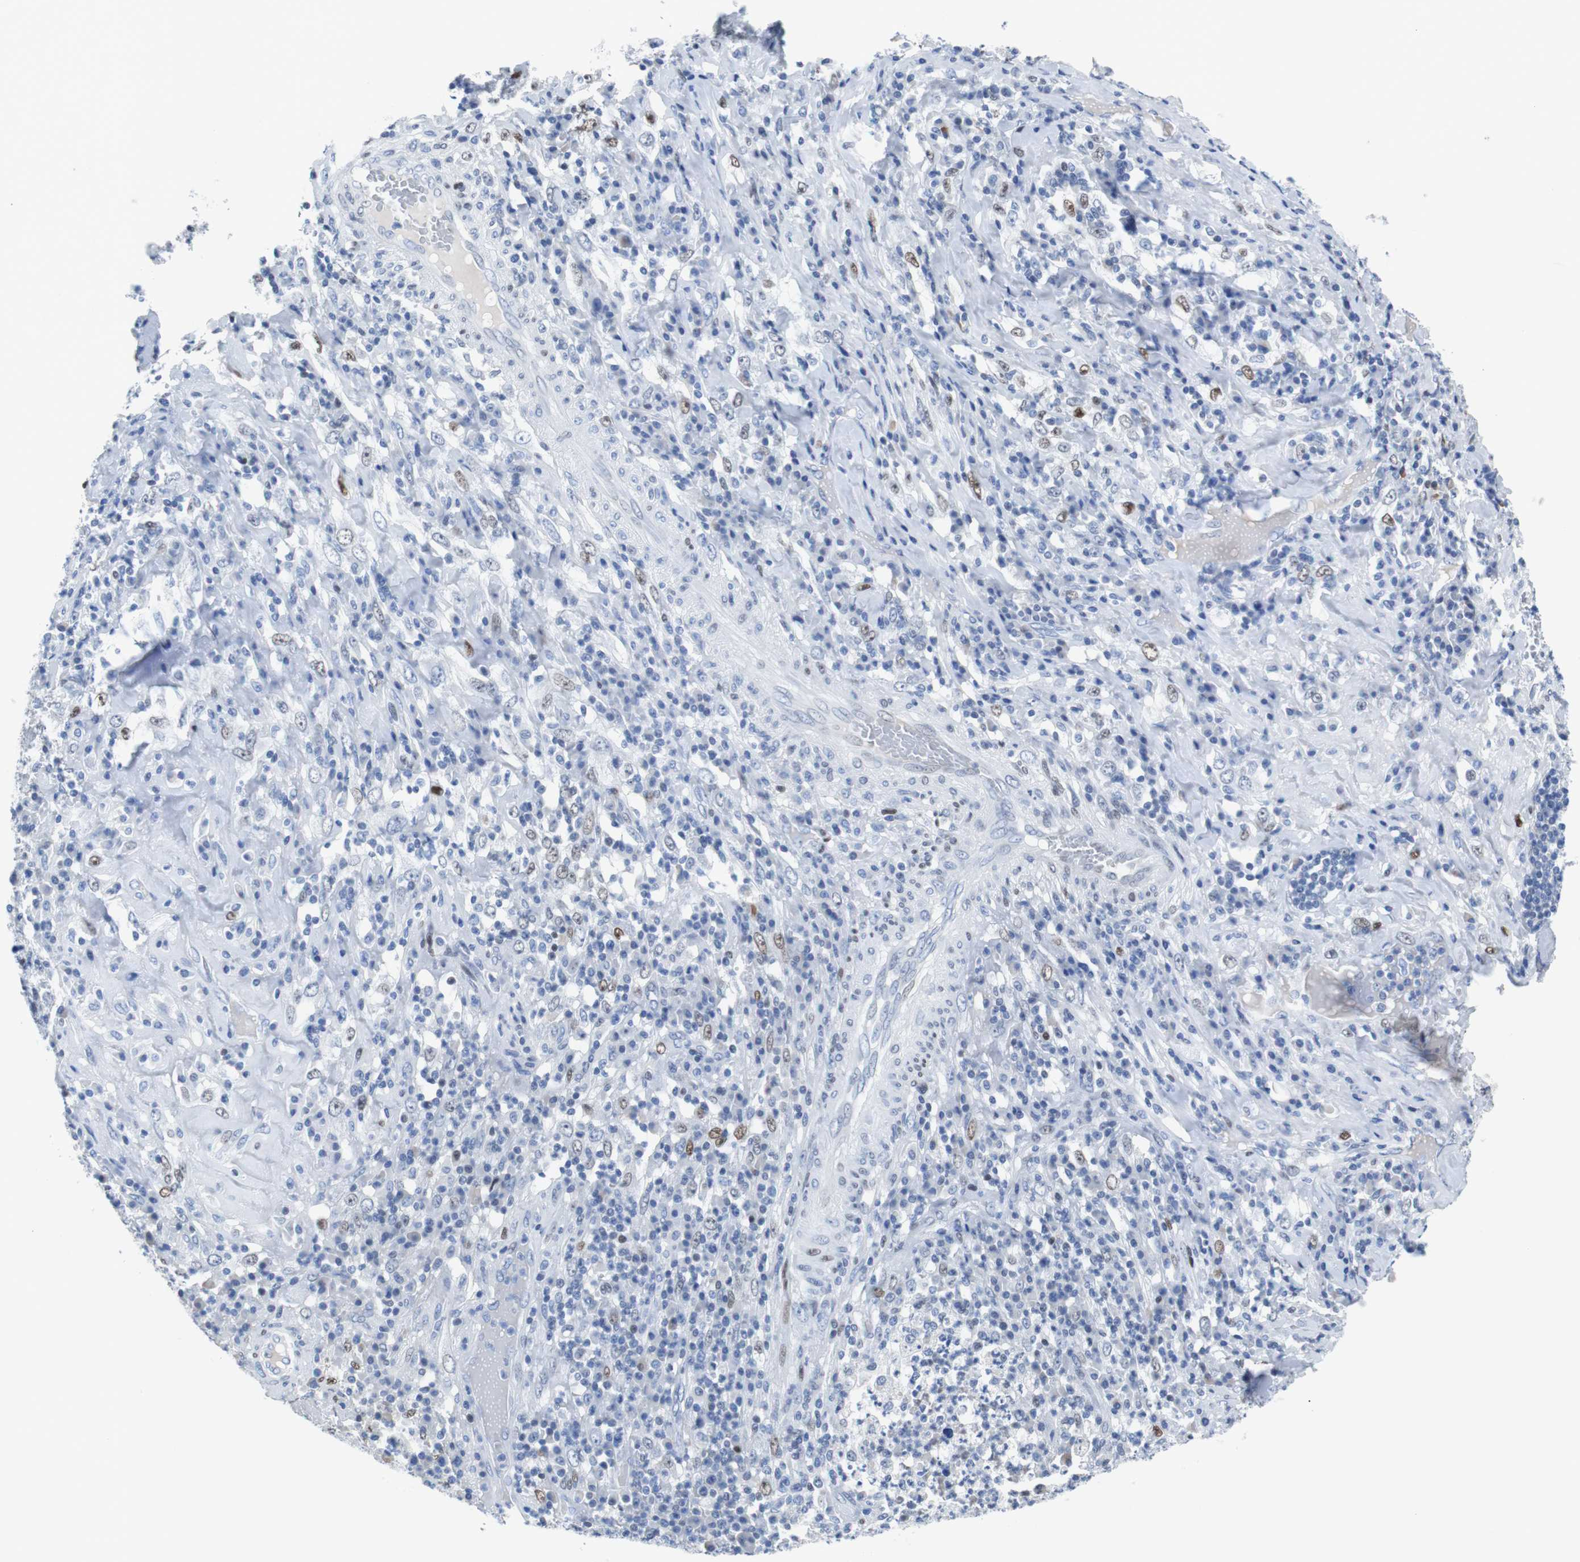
{"staining": {"intensity": "moderate", "quantity": "<25%", "location": "nuclear"}, "tissue": "testis cancer", "cell_type": "Tumor cells", "image_type": "cancer", "snomed": [{"axis": "morphology", "description": "Necrosis, NOS"}, {"axis": "morphology", "description": "Carcinoma, Embryonal, NOS"}, {"axis": "topography", "description": "Testis"}], "caption": "Approximately <25% of tumor cells in human testis cancer (embryonal carcinoma) show moderate nuclear protein expression as visualized by brown immunohistochemical staining.", "gene": "JUN", "patient": {"sex": "male", "age": 19}}